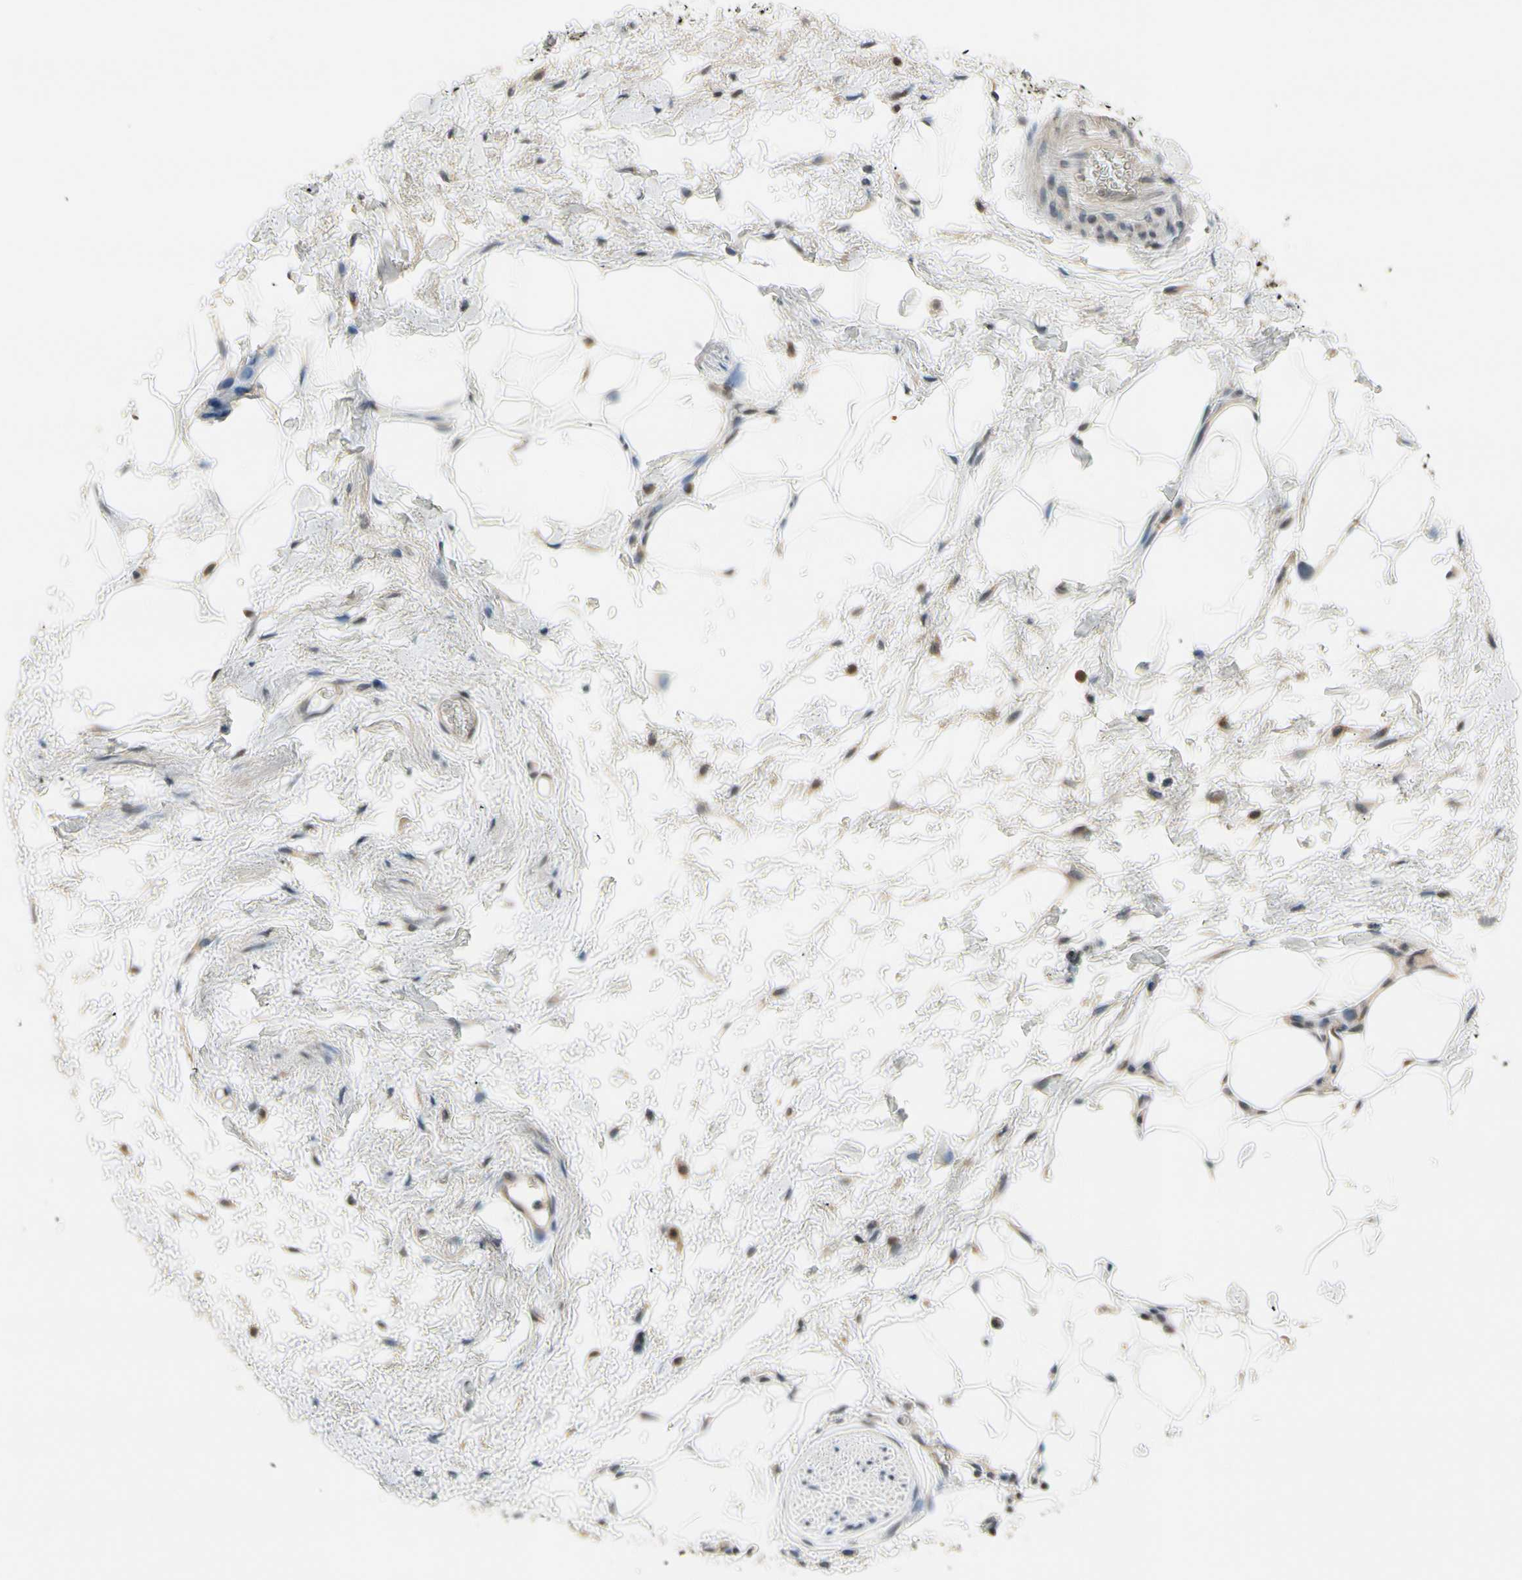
{"staining": {"intensity": "negative", "quantity": "none", "location": "none"}, "tissue": "adipose tissue", "cell_type": "Adipocytes", "image_type": "normal", "snomed": [{"axis": "morphology", "description": "Normal tissue, NOS"}, {"axis": "topography", "description": "Soft tissue"}, {"axis": "topography", "description": "Peripheral nerve tissue"}], "caption": "This is an IHC micrograph of benign human adipose tissue. There is no expression in adipocytes.", "gene": "TAF12", "patient": {"sex": "female", "age": 71}}